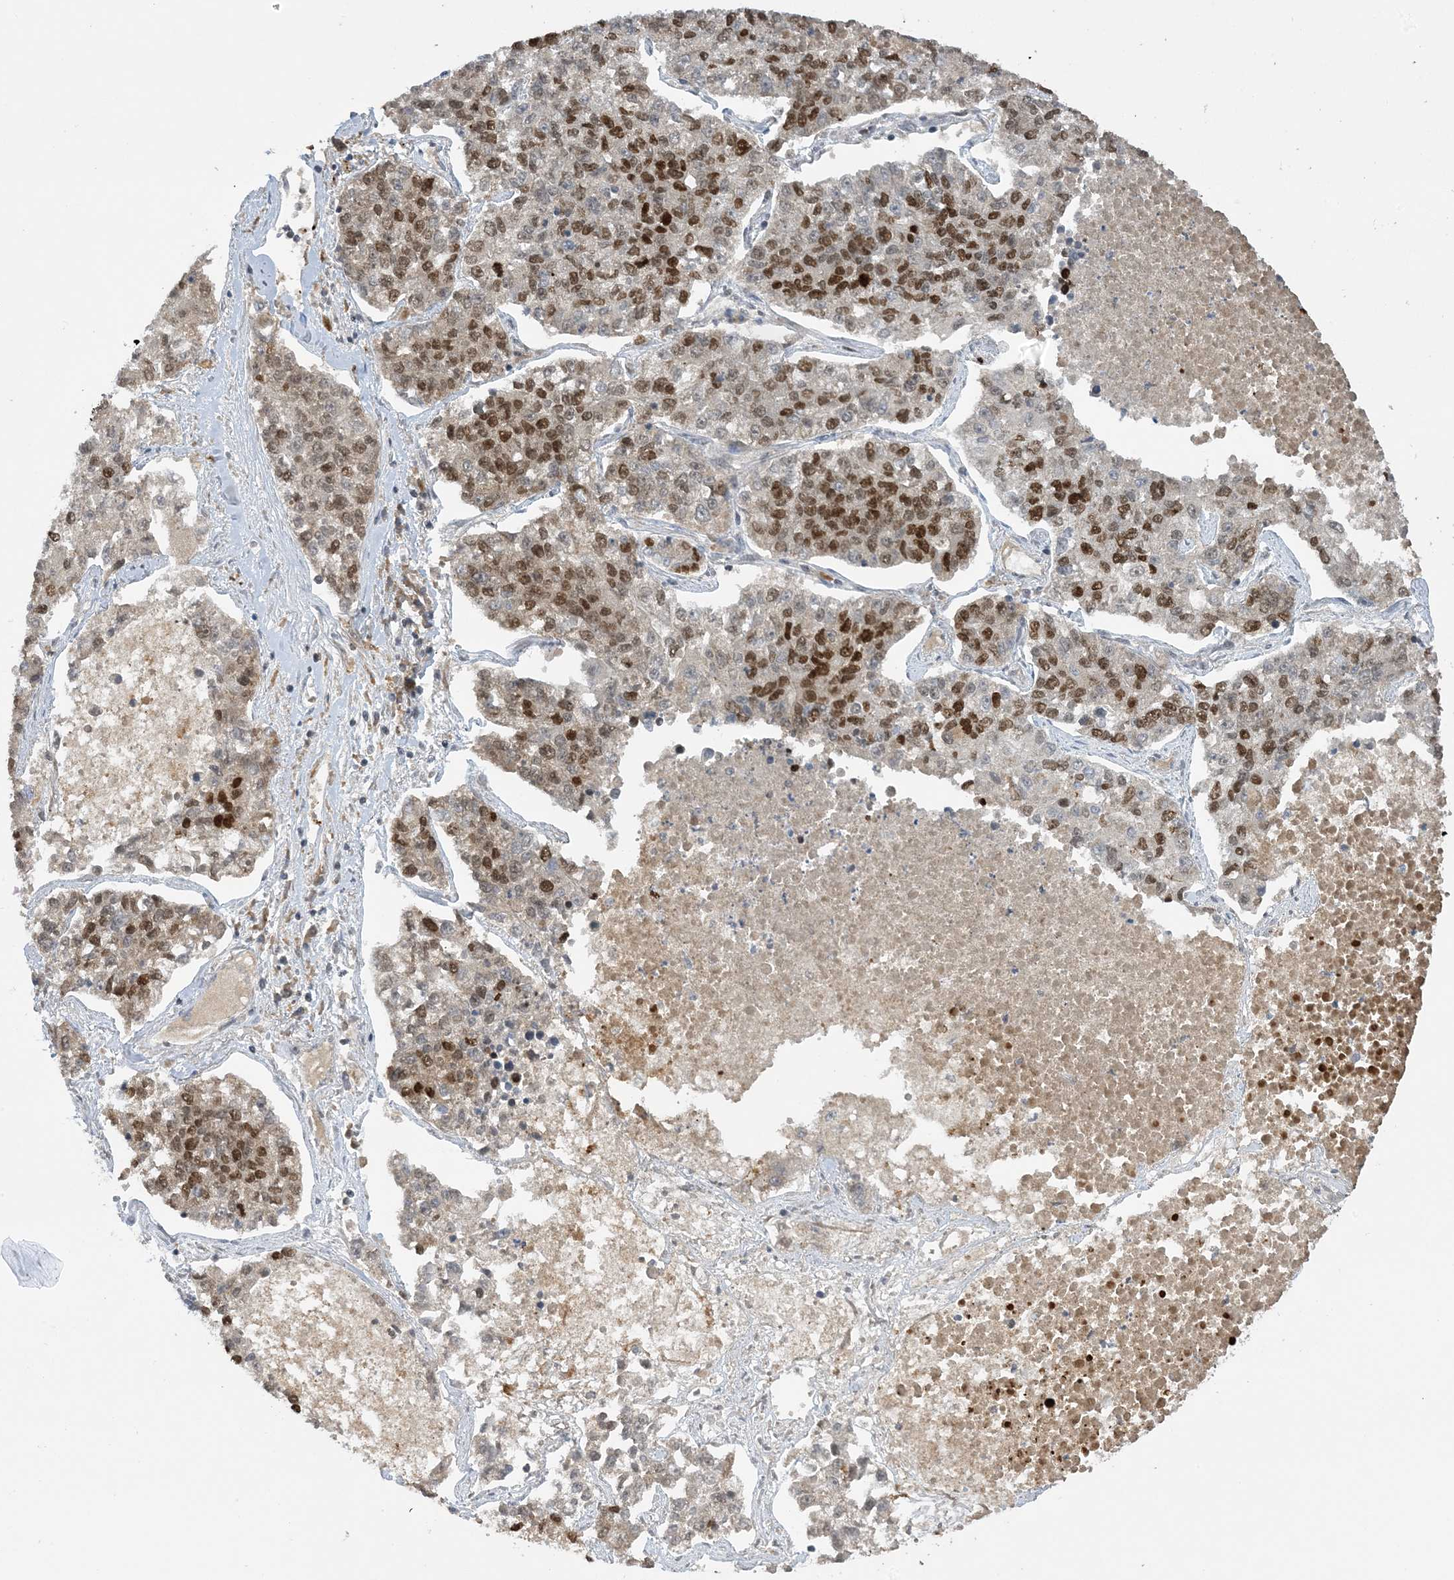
{"staining": {"intensity": "moderate", "quantity": ">75%", "location": "nuclear"}, "tissue": "lung cancer", "cell_type": "Tumor cells", "image_type": "cancer", "snomed": [{"axis": "morphology", "description": "Adenocarcinoma, NOS"}, {"axis": "topography", "description": "Lung"}], "caption": "Immunohistochemistry (IHC) of human lung adenocarcinoma reveals medium levels of moderate nuclear positivity in approximately >75% of tumor cells. The staining is performed using DAB (3,3'-diaminobenzidine) brown chromogen to label protein expression. The nuclei are counter-stained blue using hematoxylin.", "gene": "ACYP2", "patient": {"sex": "male", "age": 49}}